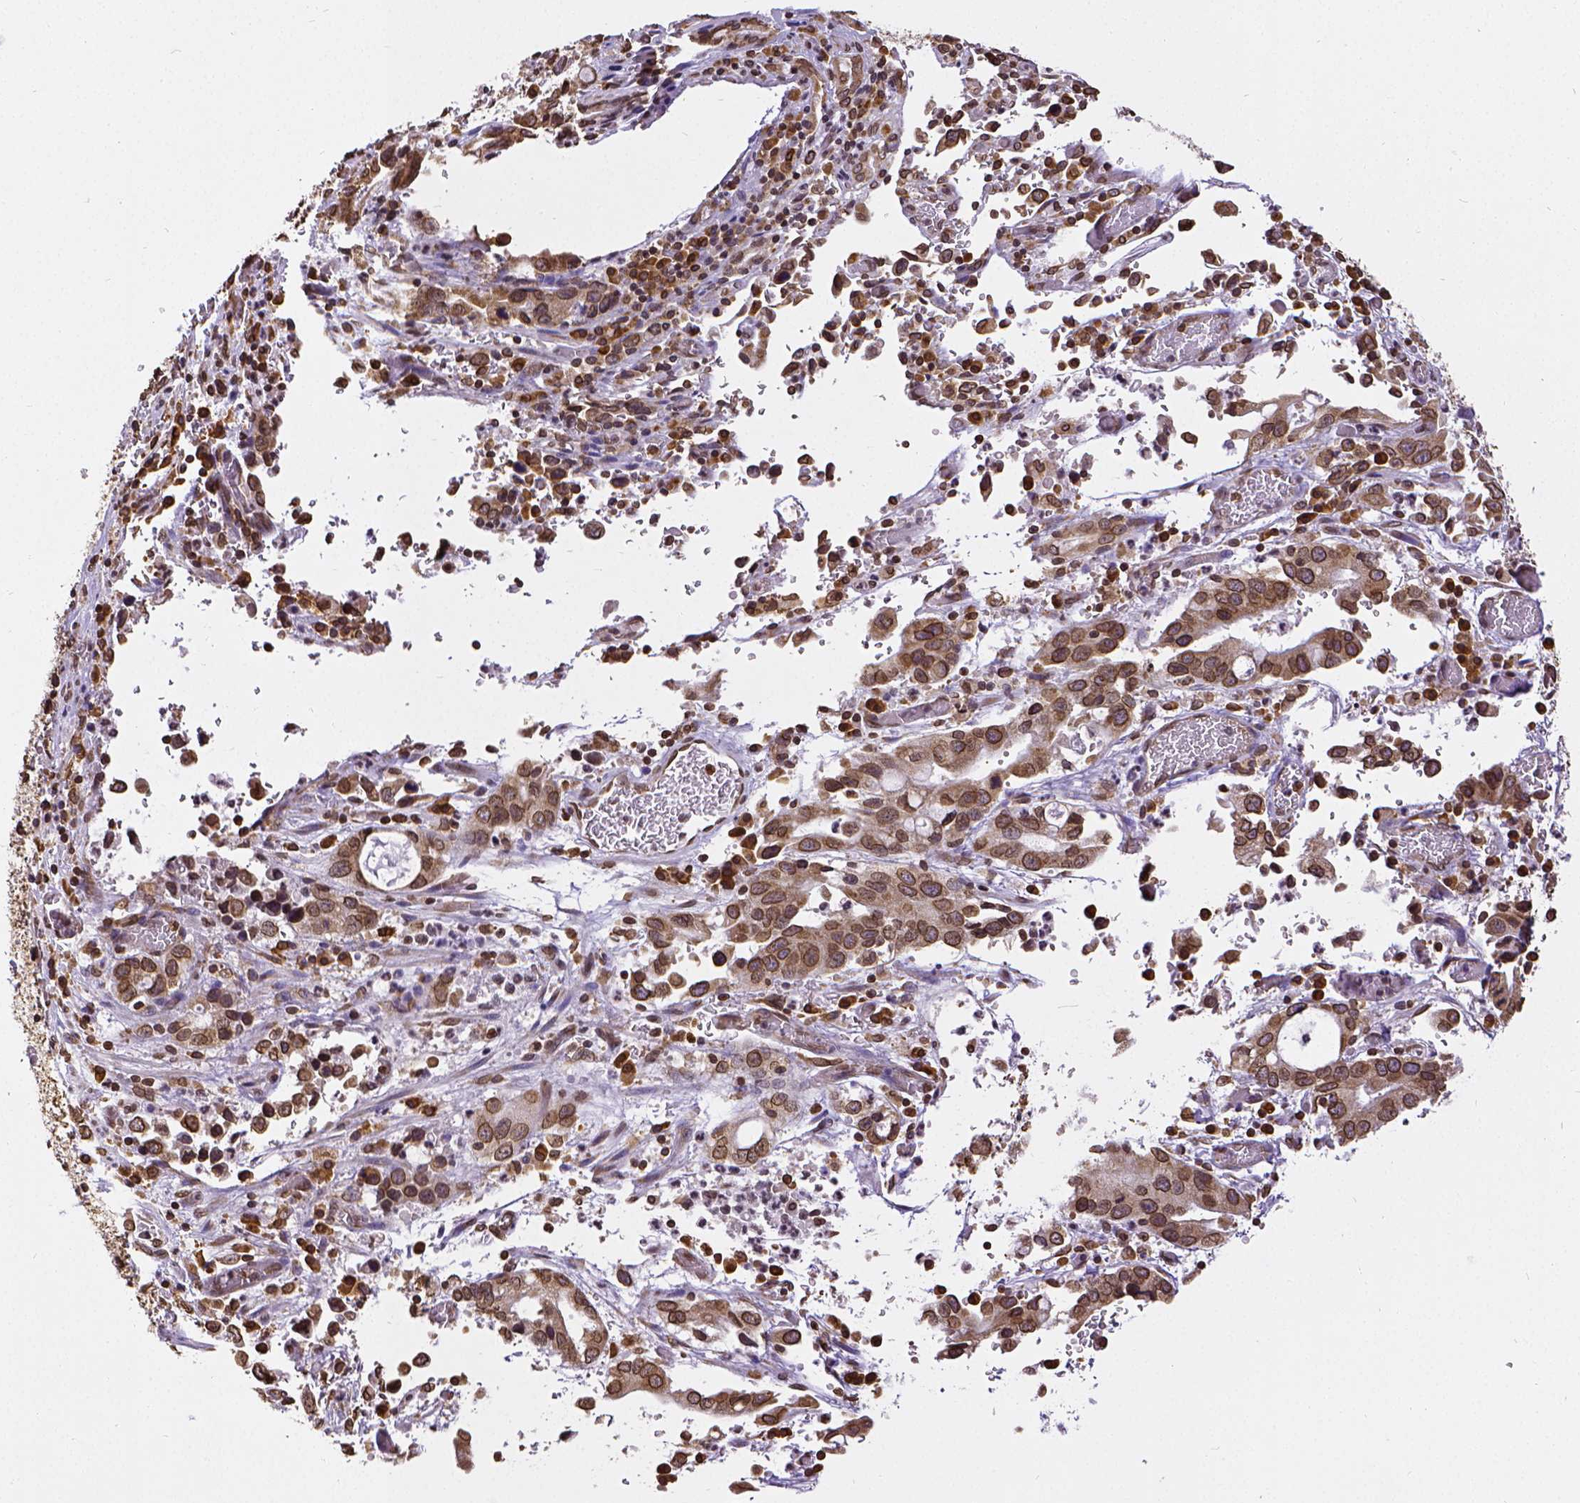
{"staining": {"intensity": "strong", "quantity": ">75%", "location": "cytoplasmic/membranous,nuclear"}, "tissue": "stomach cancer", "cell_type": "Tumor cells", "image_type": "cancer", "snomed": [{"axis": "morphology", "description": "Adenocarcinoma, NOS"}, {"axis": "topography", "description": "Stomach, upper"}], "caption": "About >75% of tumor cells in stomach cancer (adenocarcinoma) show strong cytoplasmic/membranous and nuclear protein staining as visualized by brown immunohistochemical staining.", "gene": "MTDH", "patient": {"sex": "male", "age": 74}}